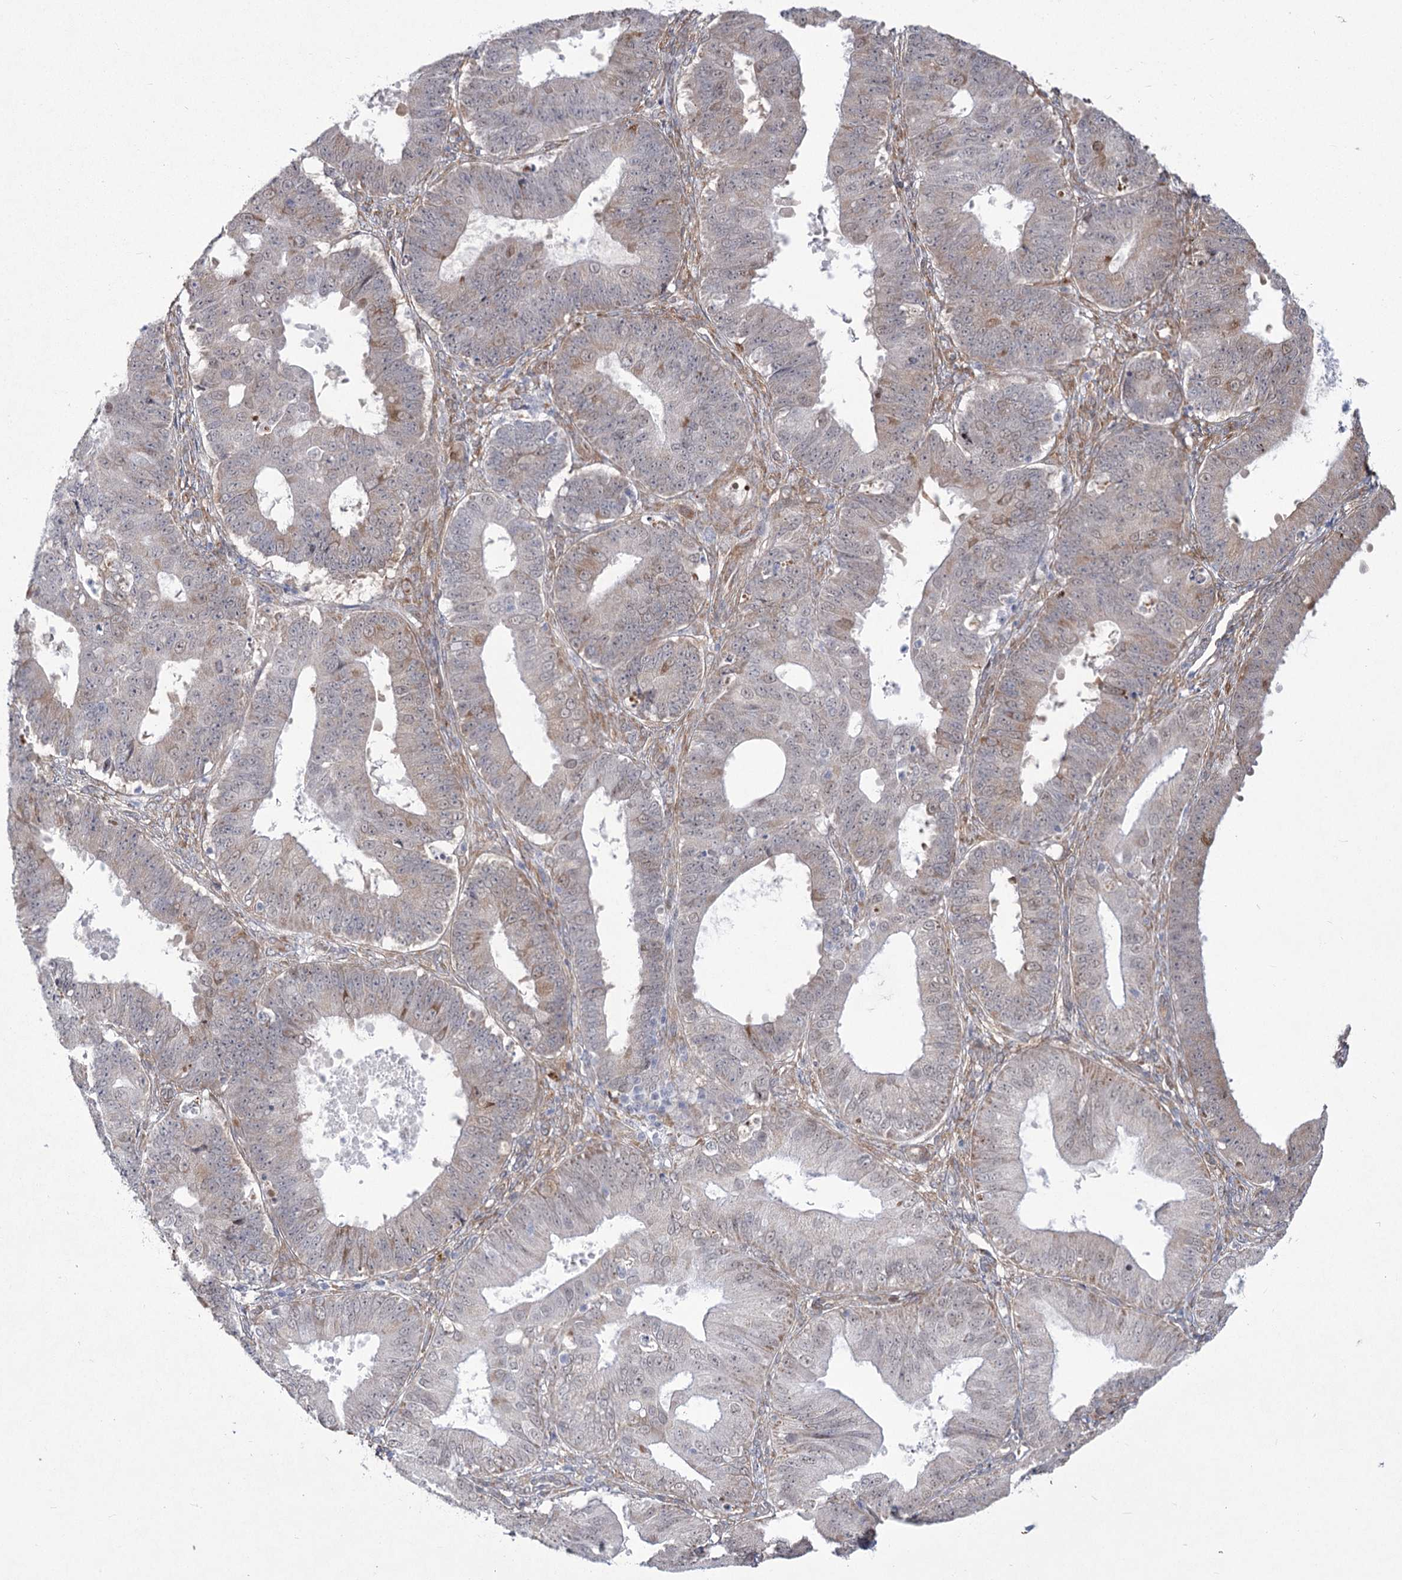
{"staining": {"intensity": "negative", "quantity": "none", "location": "none"}, "tissue": "ovarian cancer", "cell_type": "Tumor cells", "image_type": "cancer", "snomed": [{"axis": "morphology", "description": "Carcinoma, endometroid"}, {"axis": "topography", "description": "Appendix"}, {"axis": "topography", "description": "Ovary"}], "caption": "The immunohistochemistry image has no significant expression in tumor cells of ovarian endometroid carcinoma tissue.", "gene": "YBX3", "patient": {"sex": "female", "age": 42}}